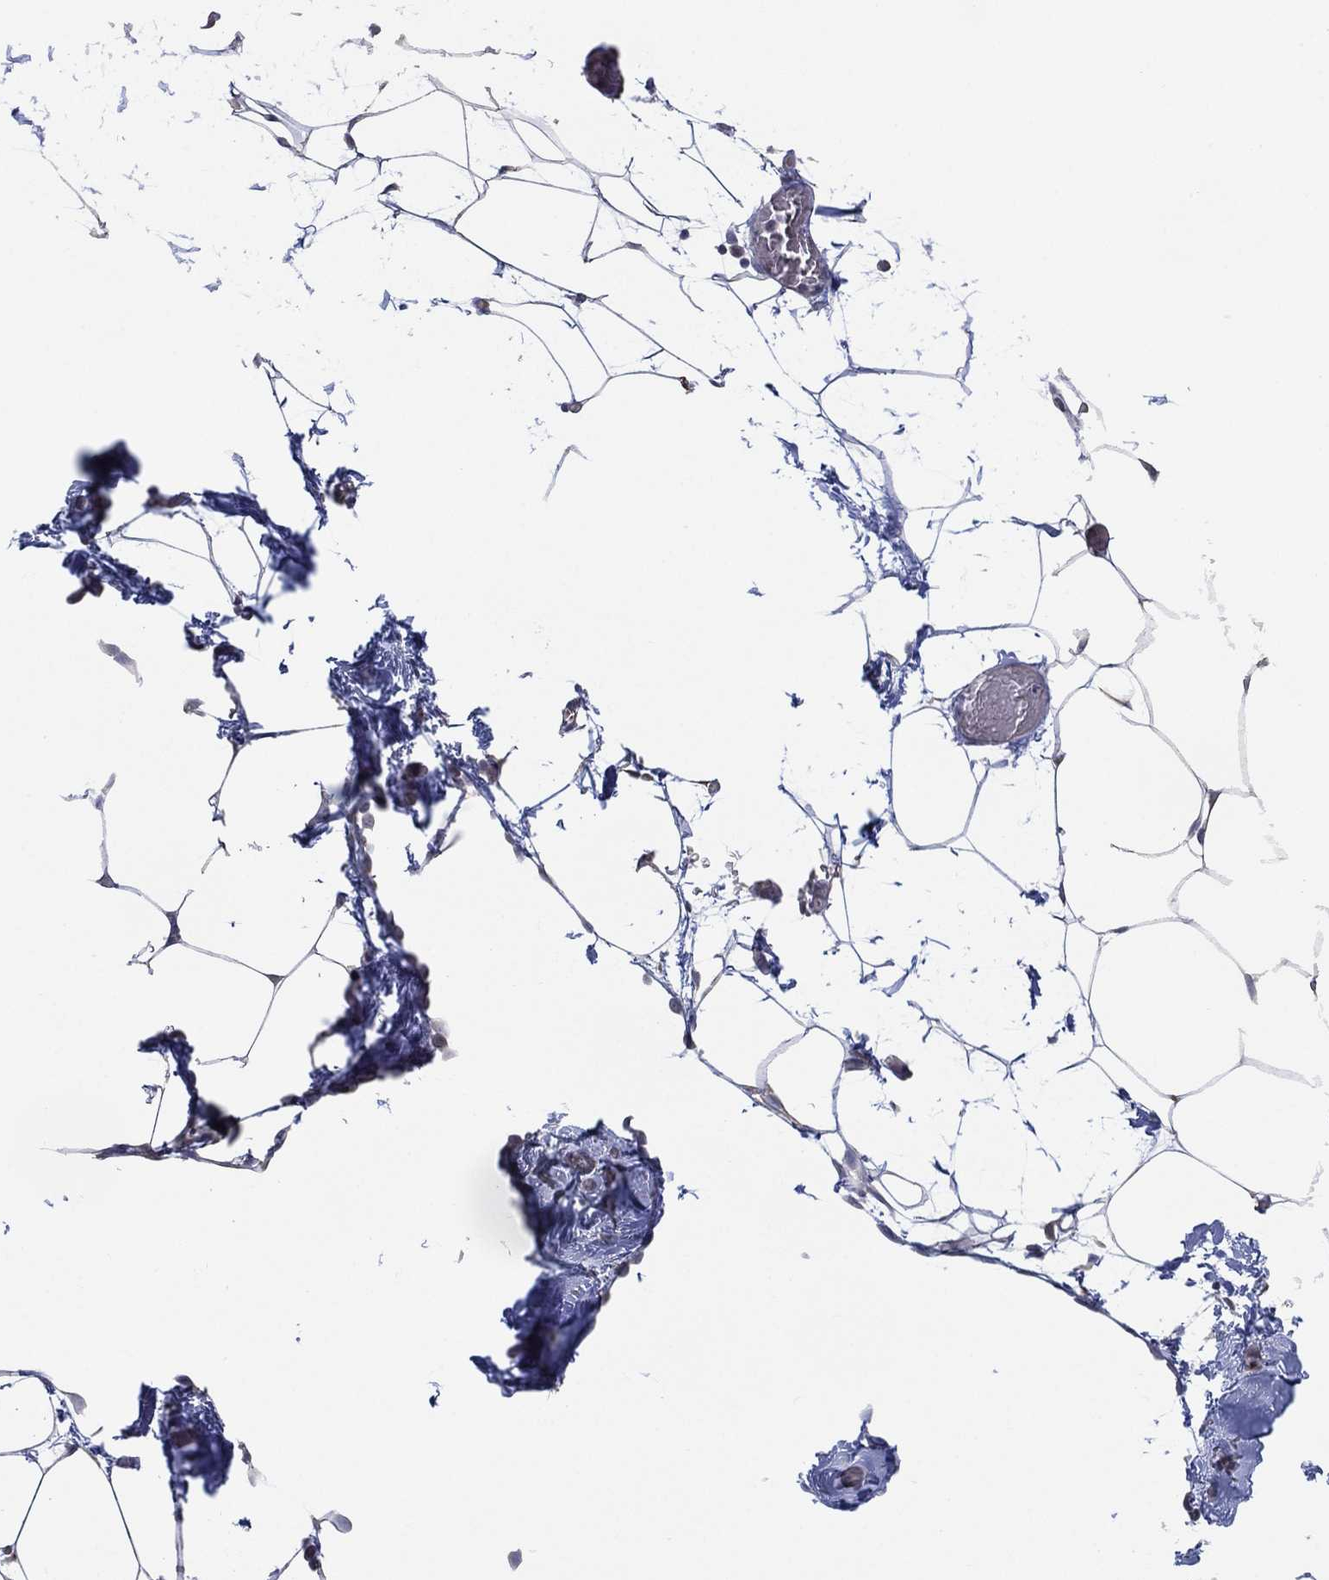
{"staining": {"intensity": "negative", "quantity": "none", "location": "none"}, "tissue": "adipose tissue", "cell_type": "Adipocytes", "image_type": "normal", "snomed": [{"axis": "morphology", "description": "Normal tissue, NOS"}, {"axis": "topography", "description": "Adipose tissue"}], "caption": "This is an immunohistochemistry (IHC) photomicrograph of unremarkable human adipose tissue. There is no positivity in adipocytes.", "gene": "CFTR", "patient": {"sex": "male", "age": 57}}